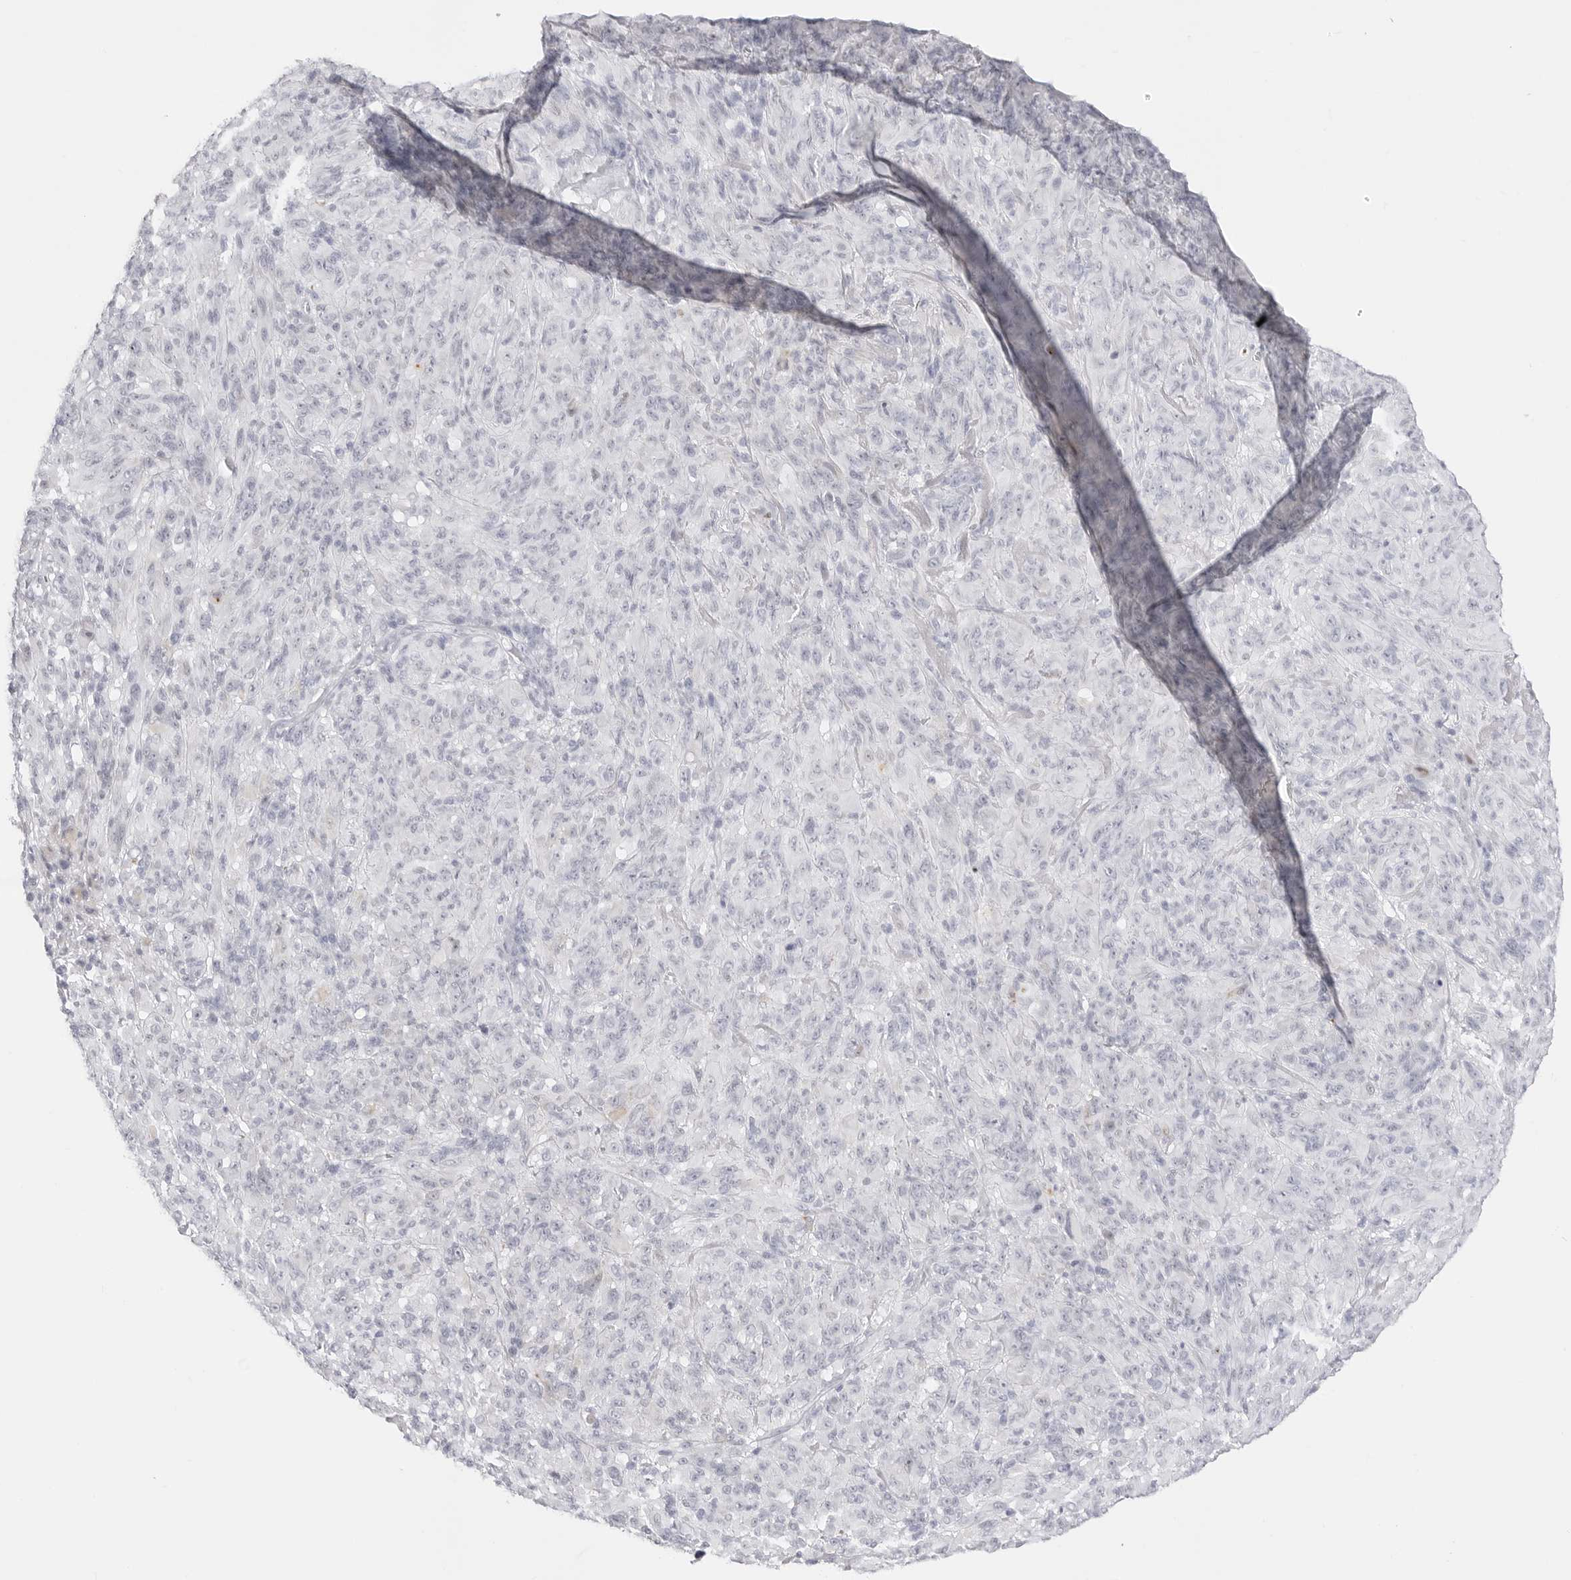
{"staining": {"intensity": "negative", "quantity": "none", "location": "none"}, "tissue": "melanoma", "cell_type": "Tumor cells", "image_type": "cancer", "snomed": [{"axis": "morphology", "description": "Malignant melanoma, NOS"}, {"axis": "topography", "description": "Skin of head"}], "caption": "A photomicrograph of malignant melanoma stained for a protein exhibits no brown staining in tumor cells. (DAB (3,3'-diaminobenzidine) immunohistochemistry, high magnification).", "gene": "TSSK1B", "patient": {"sex": "male", "age": 96}}